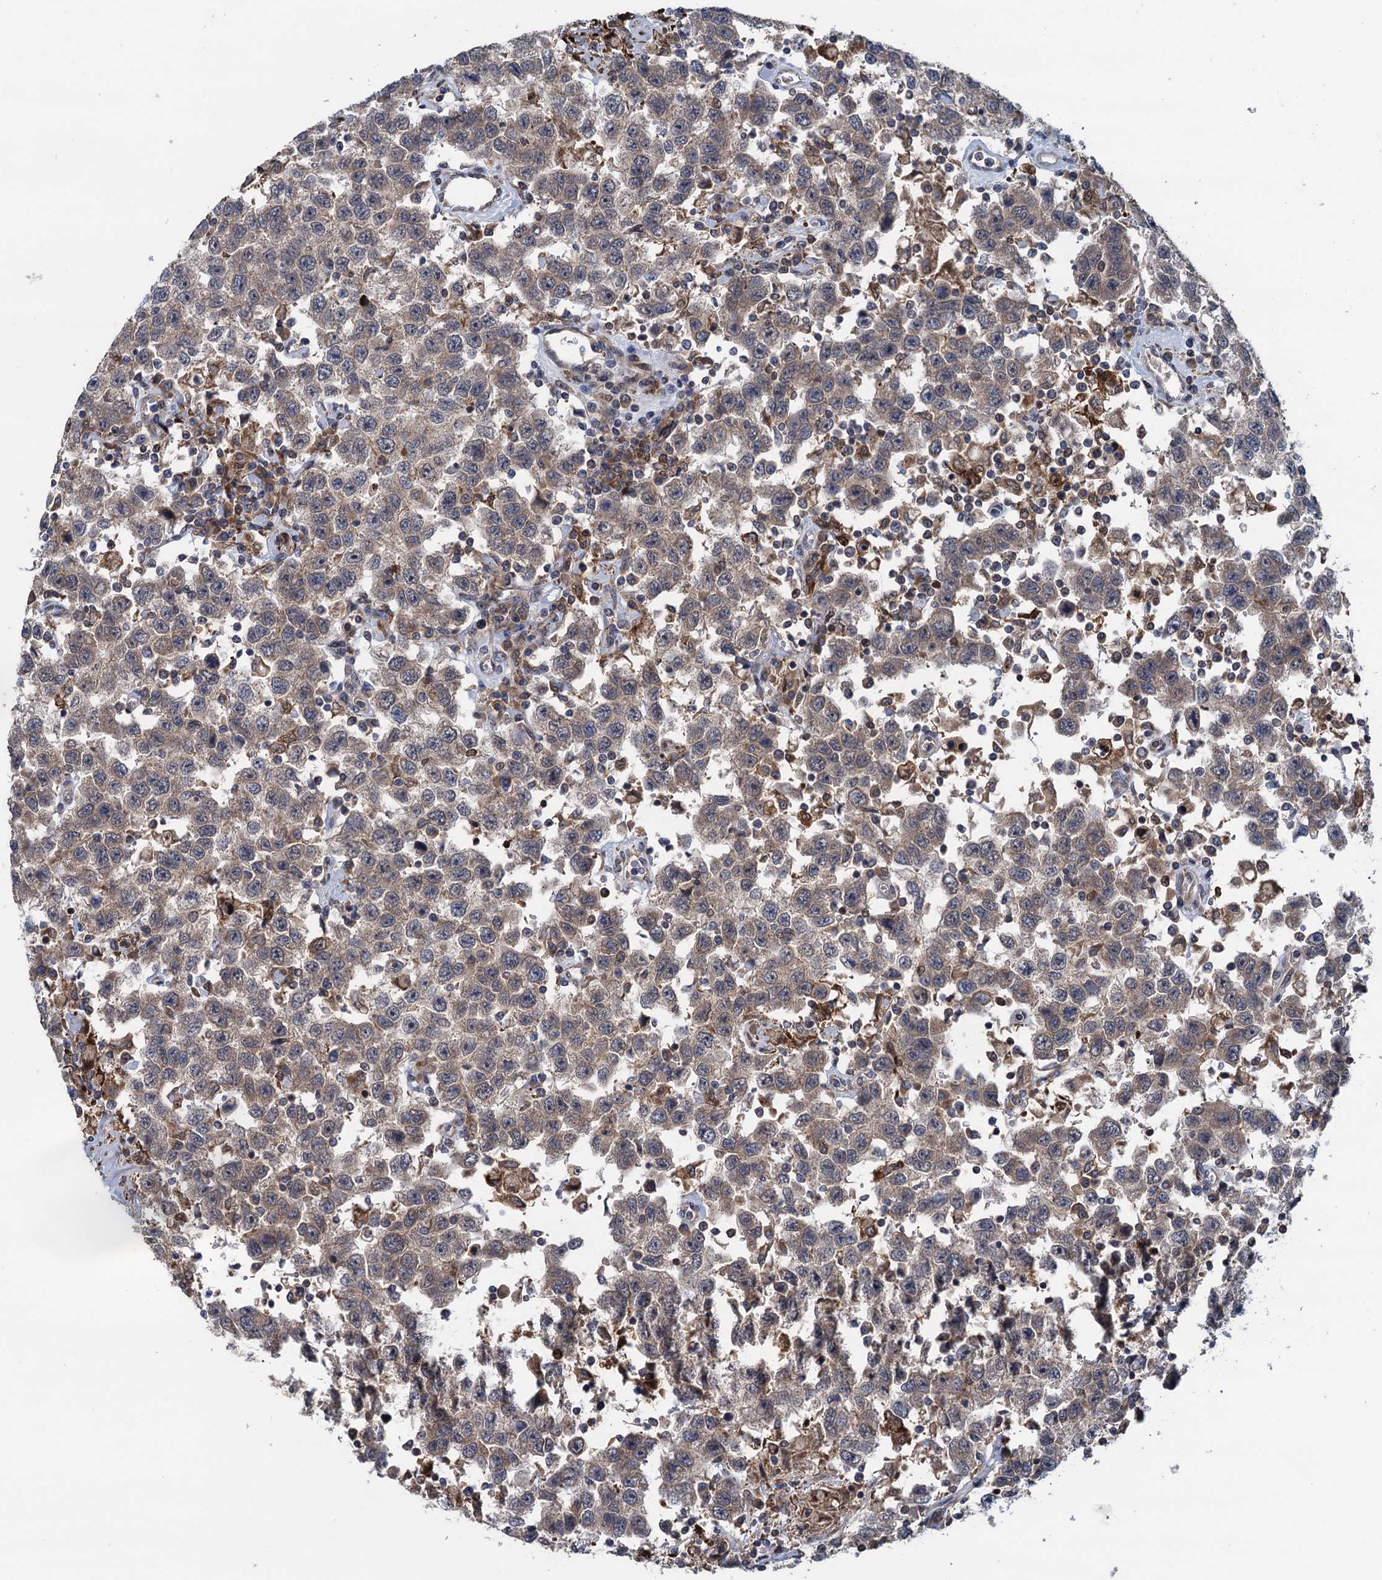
{"staining": {"intensity": "weak", "quantity": "25%-75%", "location": "cytoplasmic/membranous"}, "tissue": "testis cancer", "cell_type": "Tumor cells", "image_type": "cancer", "snomed": [{"axis": "morphology", "description": "Seminoma, NOS"}, {"axis": "topography", "description": "Testis"}], "caption": "The immunohistochemical stain labels weak cytoplasmic/membranous staining in tumor cells of testis seminoma tissue.", "gene": "CNTN5", "patient": {"sex": "male", "age": 41}}